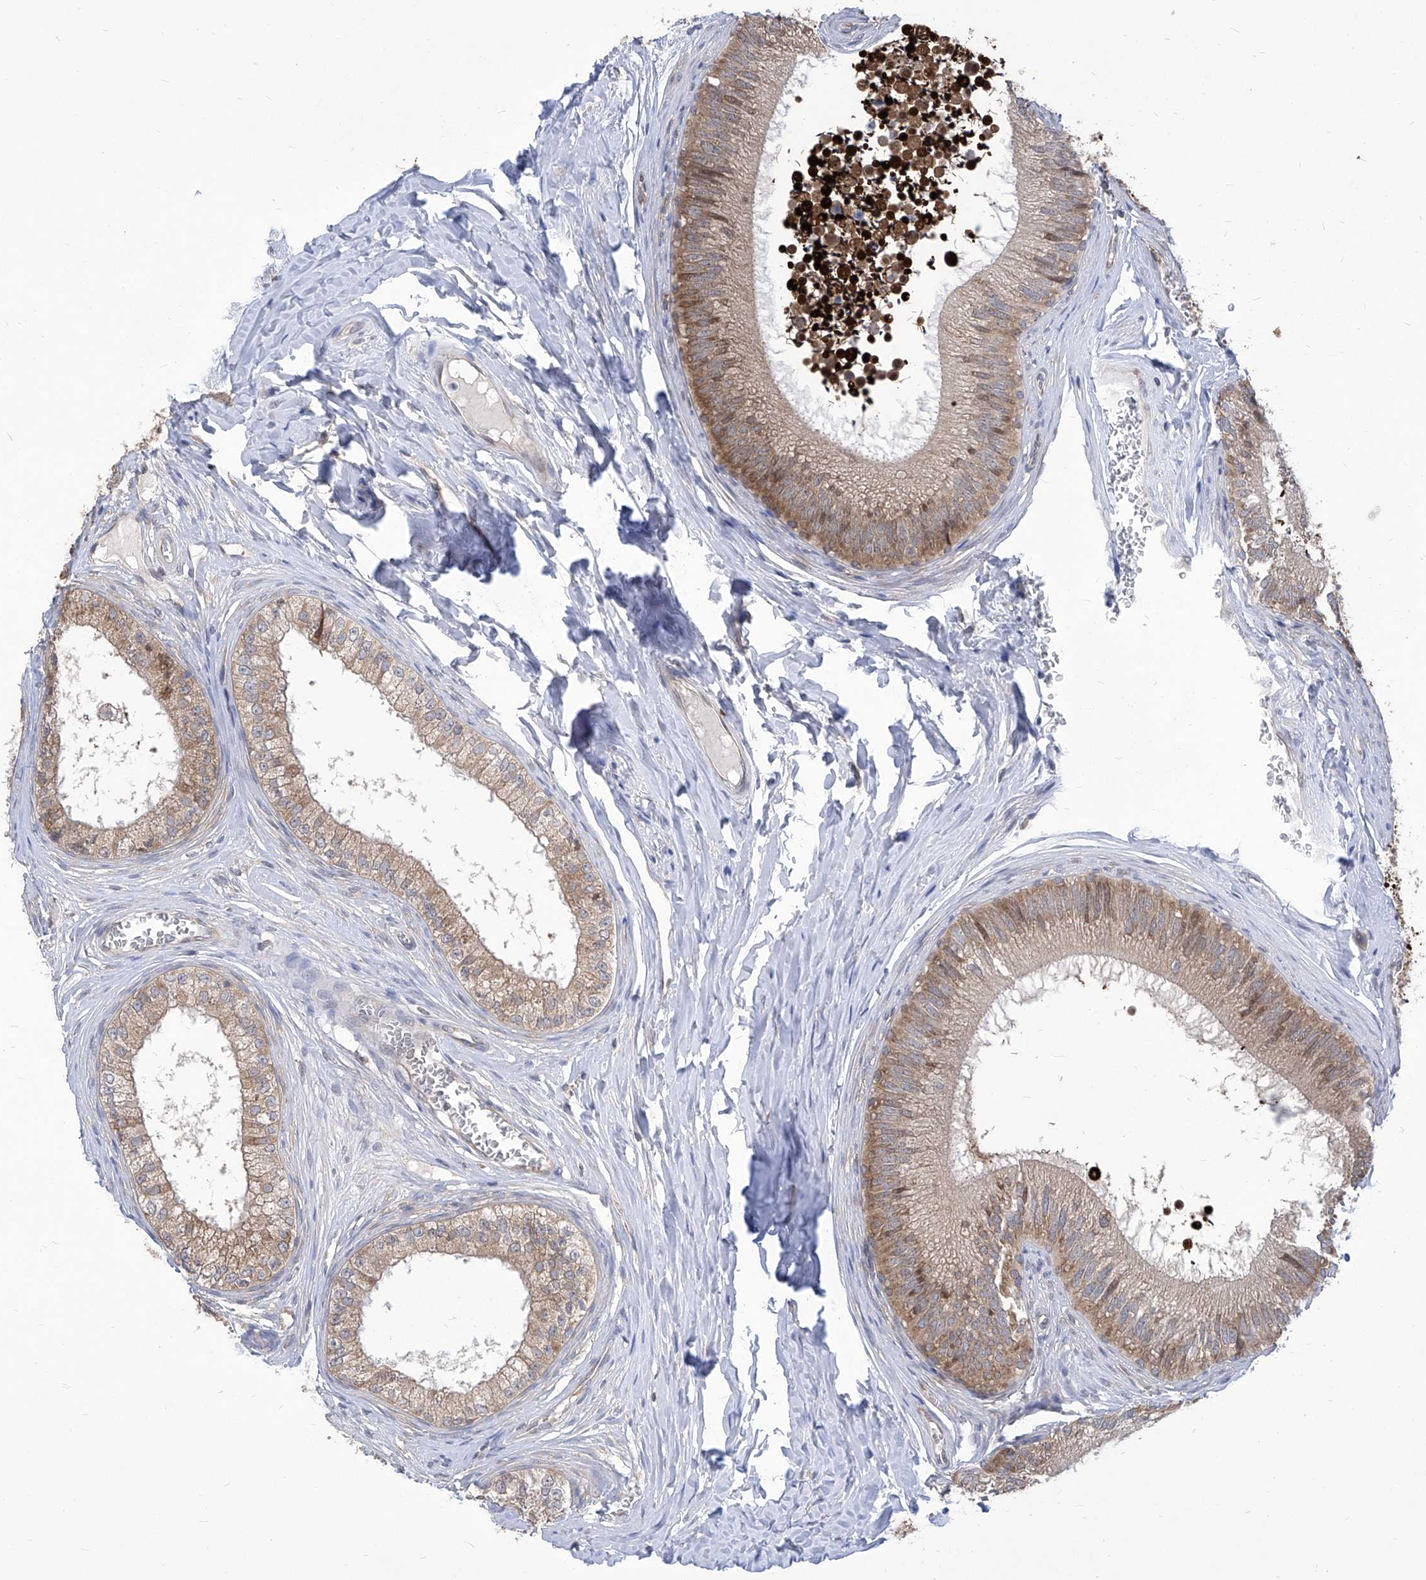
{"staining": {"intensity": "moderate", "quantity": "25%-75%", "location": "cytoplasmic/membranous"}, "tissue": "epididymis", "cell_type": "Glandular cells", "image_type": "normal", "snomed": [{"axis": "morphology", "description": "Normal tissue, NOS"}, {"axis": "topography", "description": "Epididymis"}], "caption": "IHC of normal human epididymis reveals medium levels of moderate cytoplasmic/membranous staining in approximately 25%-75% of glandular cells. Nuclei are stained in blue.", "gene": "EIF3M", "patient": {"sex": "male", "age": 29}}